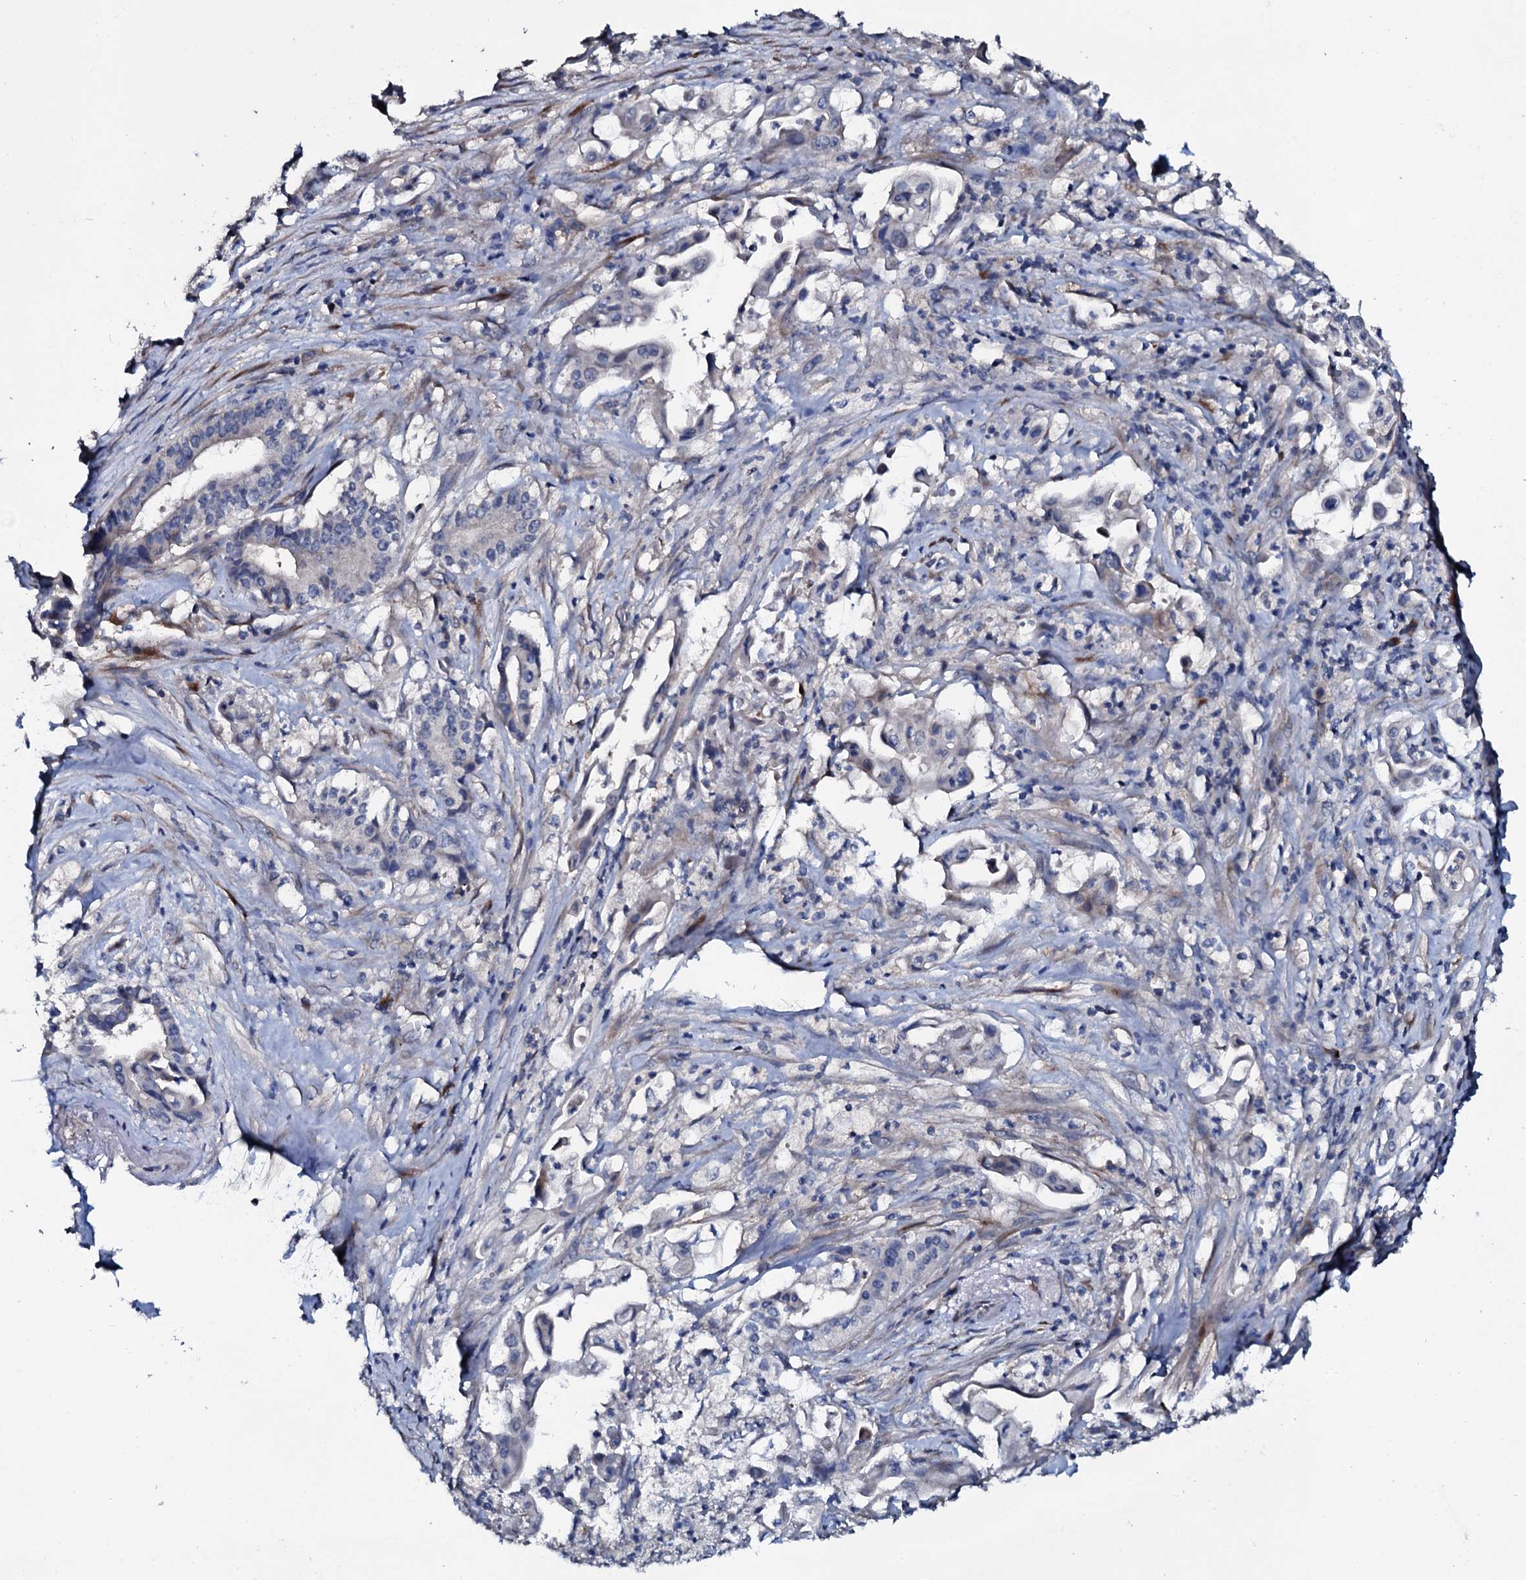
{"staining": {"intensity": "weak", "quantity": "<25%", "location": "cytoplasmic/membranous"}, "tissue": "pancreatic cancer", "cell_type": "Tumor cells", "image_type": "cancer", "snomed": [{"axis": "morphology", "description": "Adenocarcinoma, NOS"}, {"axis": "topography", "description": "Pancreas"}], "caption": "Immunohistochemistry (IHC) image of neoplastic tissue: pancreatic cancer stained with DAB (3,3'-diaminobenzidine) demonstrates no significant protein positivity in tumor cells.", "gene": "IL12B", "patient": {"sex": "female", "age": 77}}